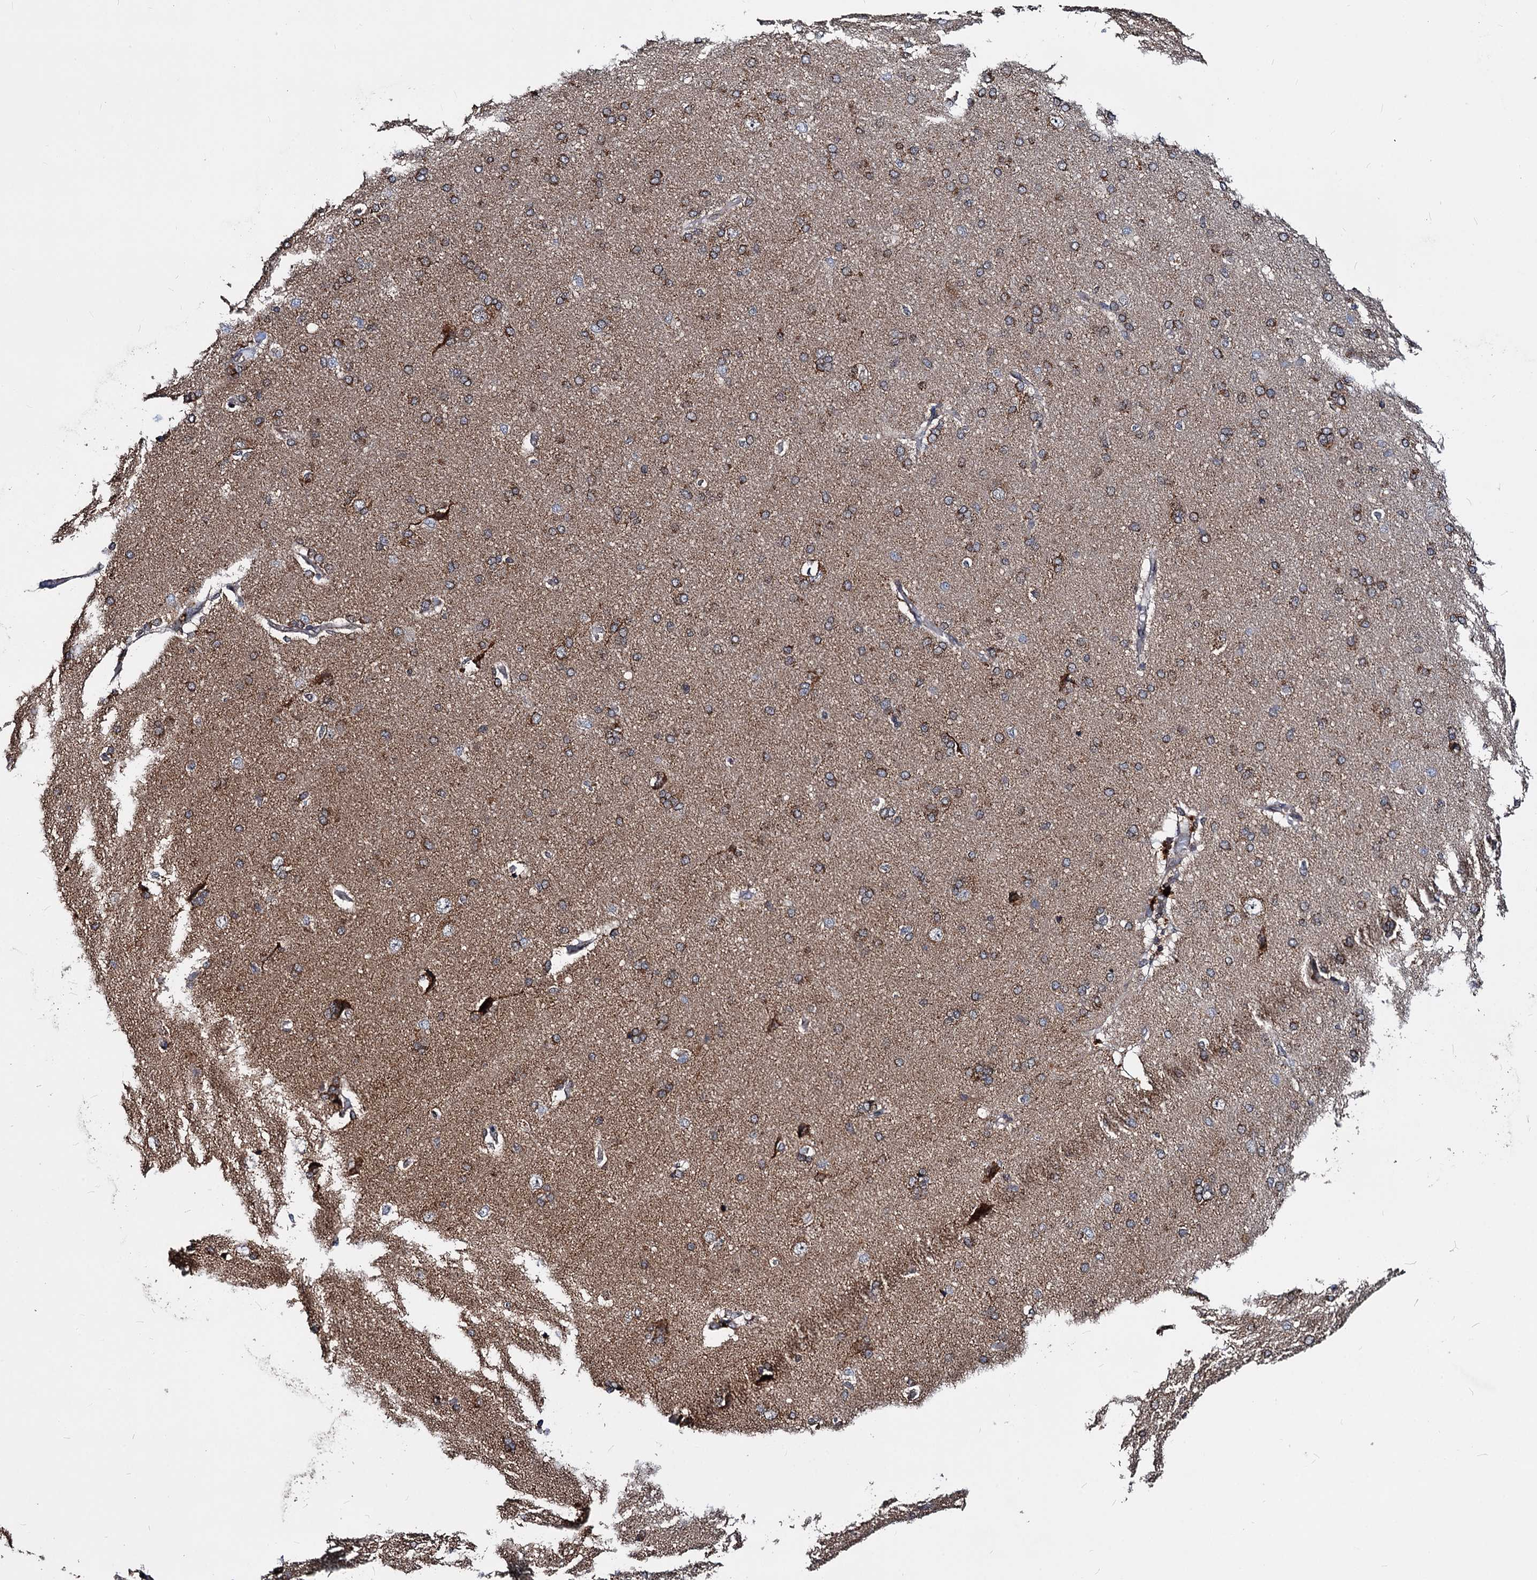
{"staining": {"intensity": "negative", "quantity": "none", "location": "none"}, "tissue": "cerebral cortex", "cell_type": "Endothelial cells", "image_type": "normal", "snomed": [{"axis": "morphology", "description": "Normal tissue, NOS"}, {"axis": "topography", "description": "Cerebral cortex"}], "caption": "Cerebral cortex stained for a protein using immunohistochemistry (IHC) displays no staining endothelial cells.", "gene": "CEP76", "patient": {"sex": "male", "age": 62}}